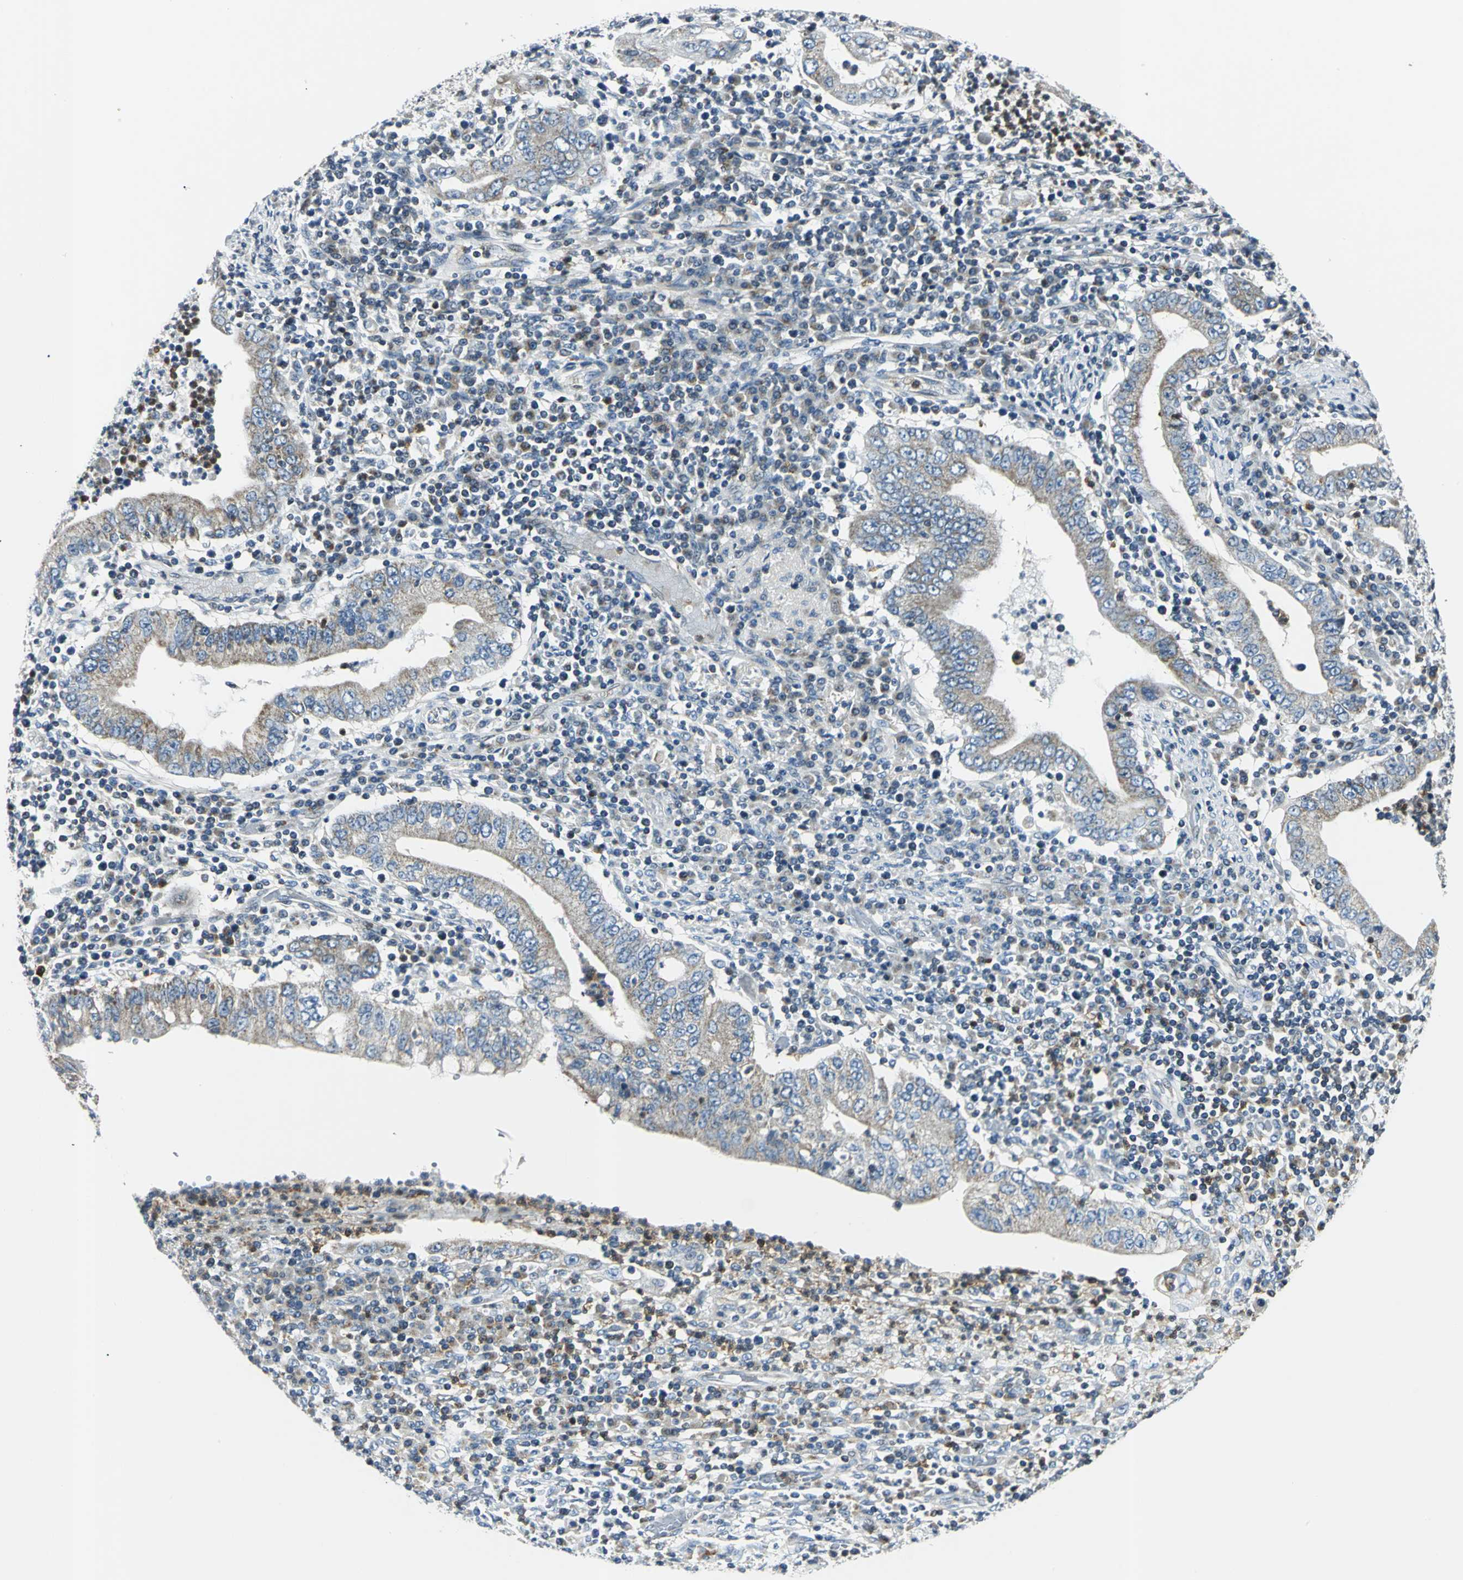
{"staining": {"intensity": "moderate", "quantity": "25%-75%", "location": "cytoplasmic/membranous"}, "tissue": "stomach cancer", "cell_type": "Tumor cells", "image_type": "cancer", "snomed": [{"axis": "morphology", "description": "Normal tissue, NOS"}, {"axis": "morphology", "description": "Adenocarcinoma, NOS"}, {"axis": "topography", "description": "Esophagus"}, {"axis": "topography", "description": "Stomach, upper"}, {"axis": "topography", "description": "Peripheral nerve tissue"}], "caption": "Immunohistochemical staining of stomach cancer demonstrates medium levels of moderate cytoplasmic/membranous expression in about 25%-75% of tumor cells. Using DAB (brown) and hematoxylin (blue) stains, captured at high magnification using brightfield microscopy.", "gene": "USP40", "patient": {"sex": "male", "age": 62}}